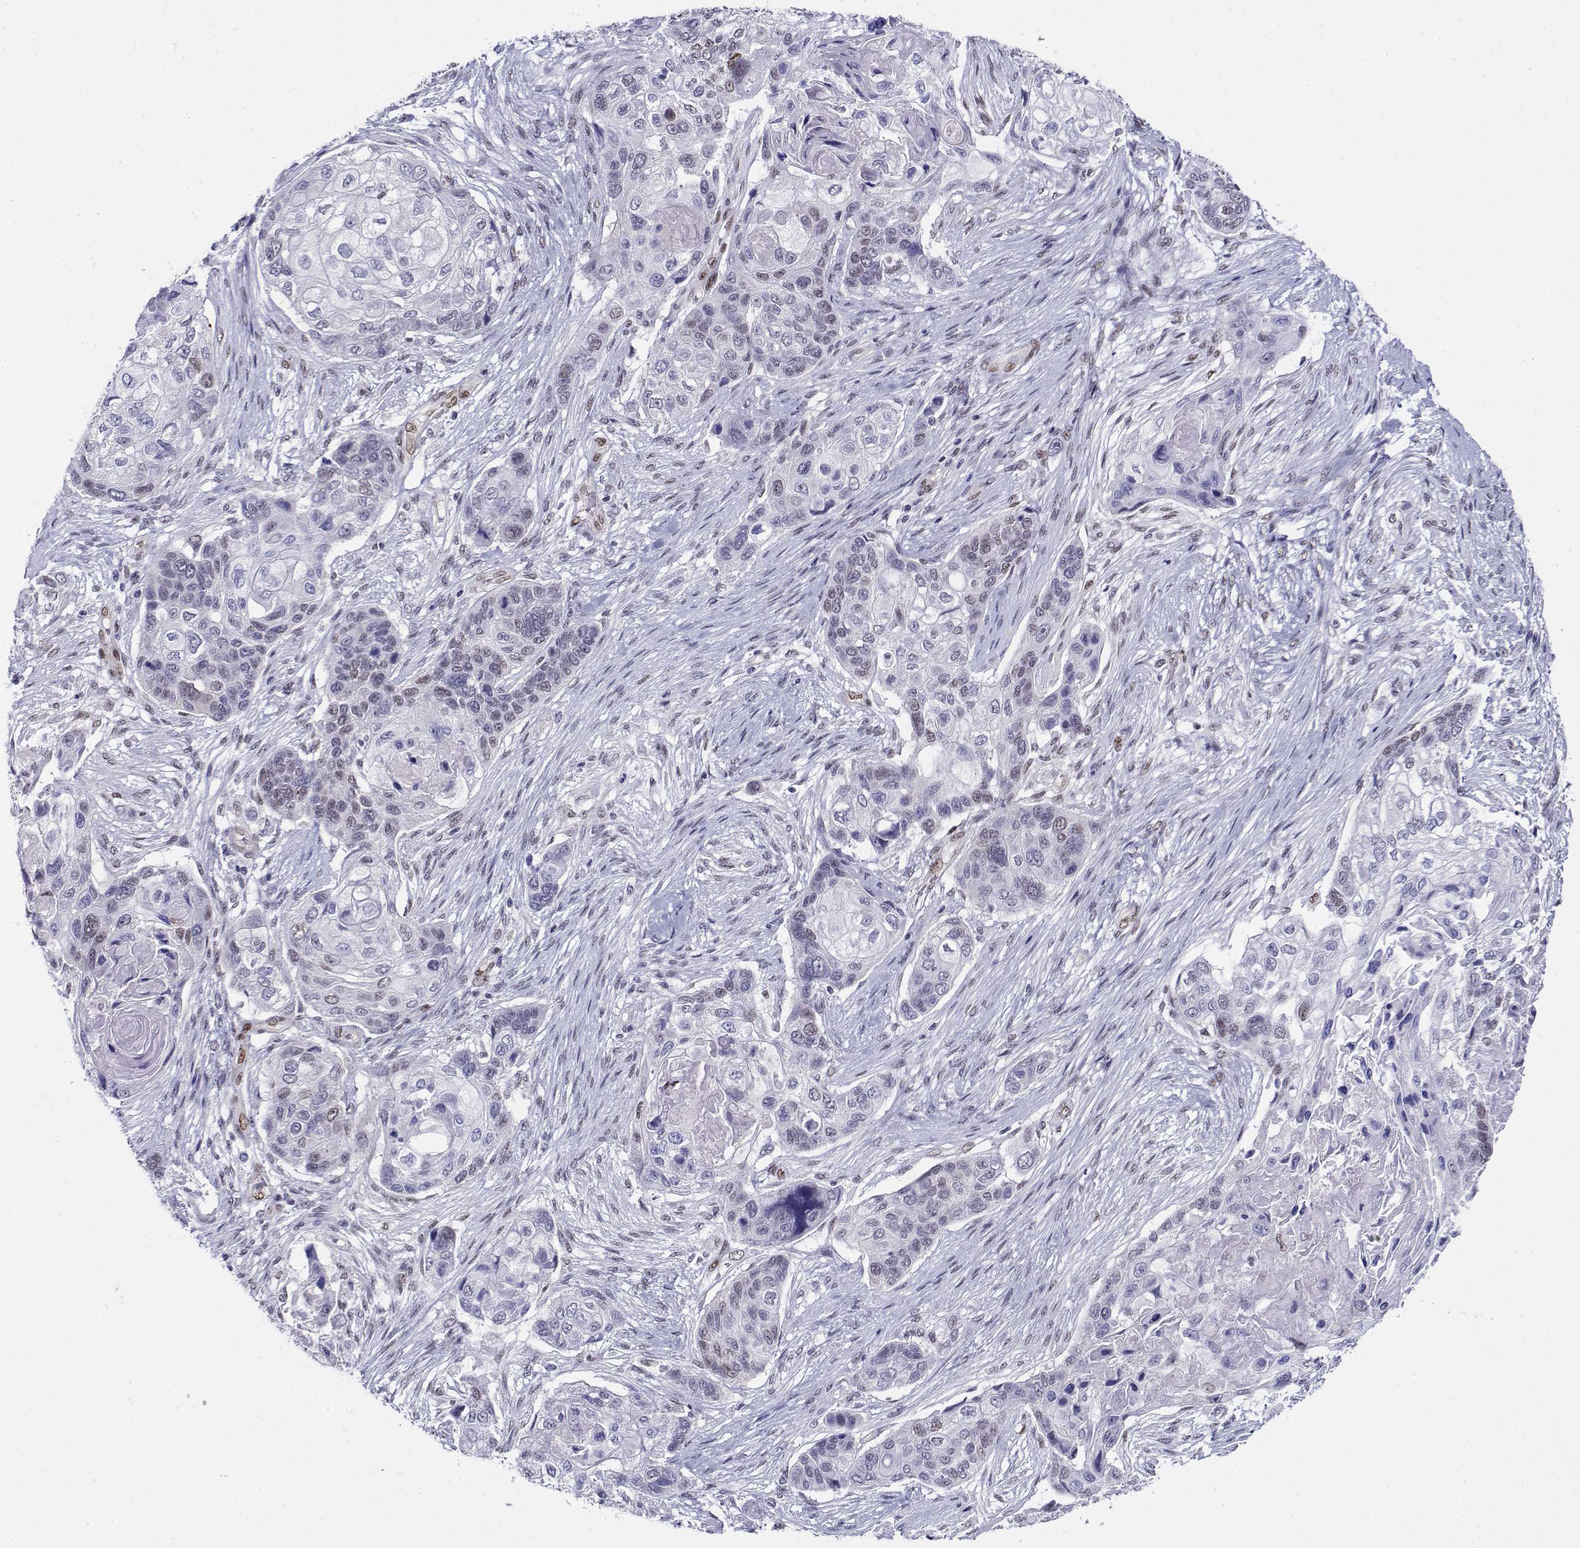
{"staining": {"intensity": "negative", "quantity": "none", "location": "none"}, "tissue": "lung cancer", "cell_type": "Tumor cells", "image_type": "cancer", "snomed": [{"axis": "morphology", "description": "Squamous cell carcinoma, NOS"}, {"axis": "topography", "description": "Lung"}], "caption": "Lung cancer stained for a protein using immunohistochemistry (IHC) shows no expression tumor cells.", "gene": "ERF", "patient": {"sex": "male", "age": 69}}